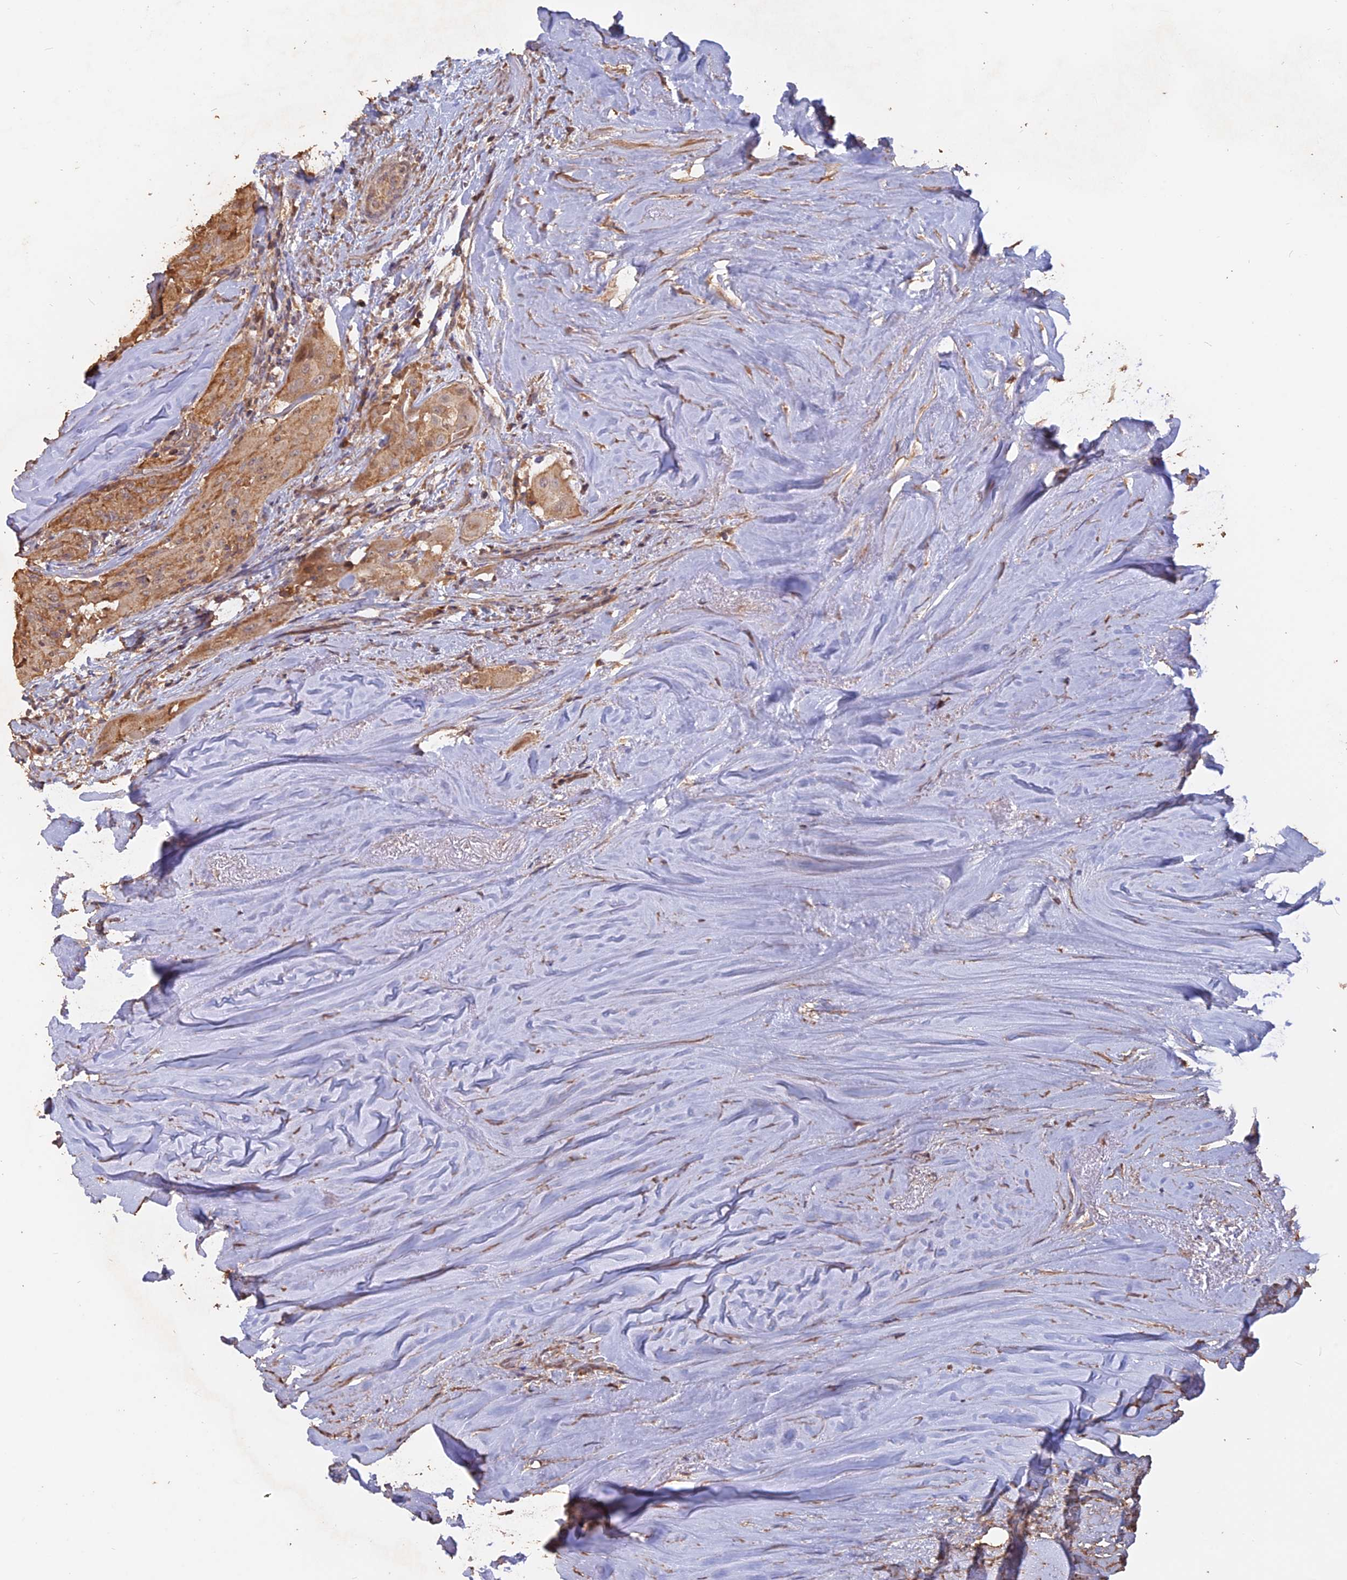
{"staining": {"intensity": "moderate", "quantity": ">75%", "location": "cytoplasmic/membranous"}, "tissue": "thyroid cancer", "cell_type": "Tumor cells", "image_type": "cancer", "snomed": [{"axis": "morphology", "description": "Papillary adenocarcinoma, NOS"}, {"axis": "topography", "description": "Thyroid gland"}], "caption": "Thyroid cancer stained with DAB (3,3'-diaminobenzidine) immunohistochemistry (IHC) exhibits medium levels of moderate cytoplasmic/membranous expression in approximately >75% of tumor cells. The protein is stained brown, and the nuclei are stained in blue (DAB IHC with brightfield microscopy, high magnification).", "gene": "LAYN", "patient": {"sex": "female", "age": 59}}